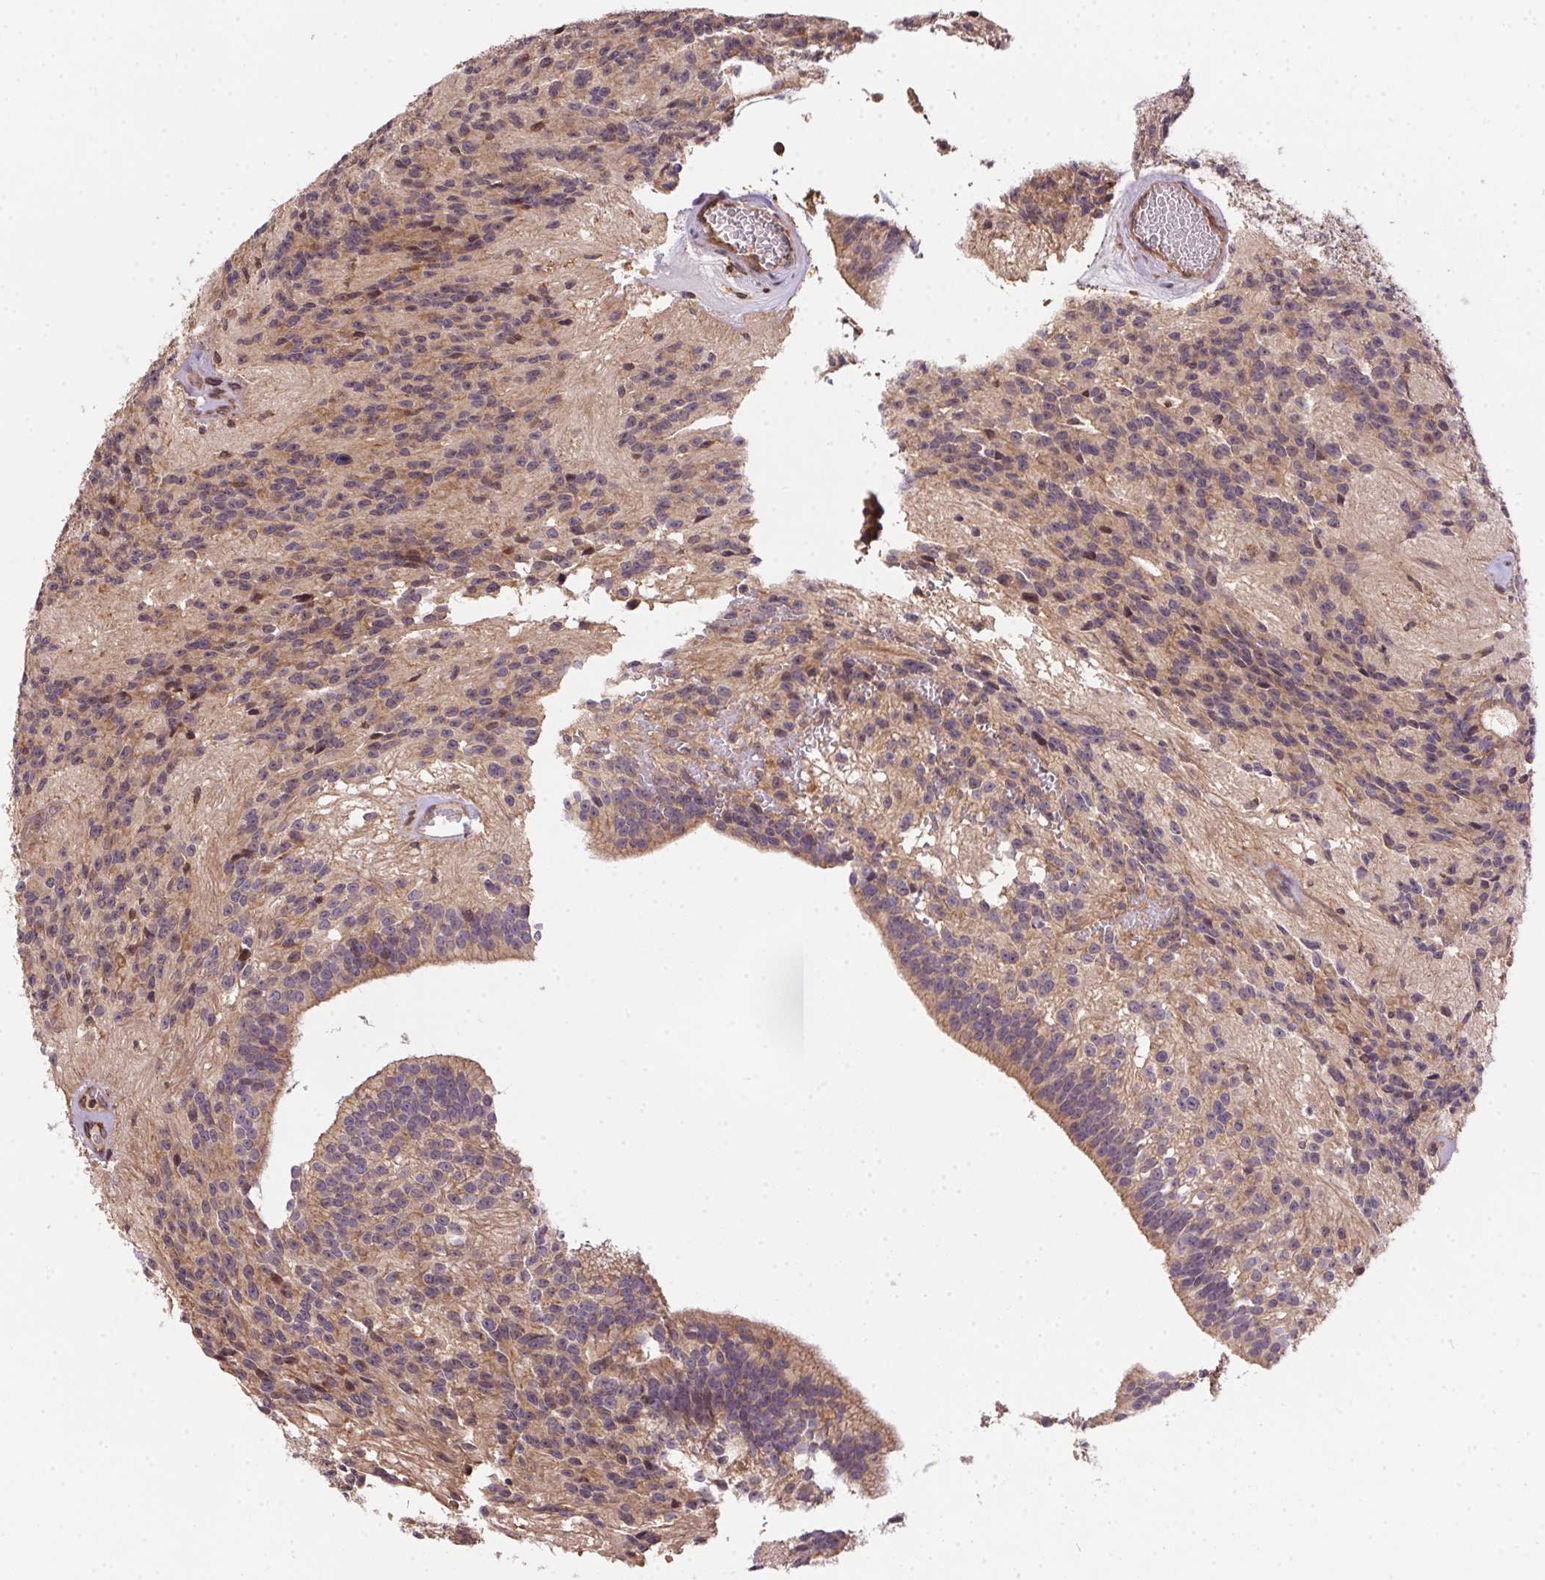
{"staining": {"intensity": "weak", "quantity": "<25%", "location": "cytoplasmic/membranous"}, "tissue": "glioma", "cell_type": "Tumor cells", "image_type": "cancer", "snomed": [{"axis": "morphology", "description": "Glioma, malignant, Low grade"}, {"axis": "topography", "description": "Brain"}], "caption": "Protein analysis of malignant low-grade glioma exhibits no significant expression in tumor cells.", "gene": "MEX3D", "patient": {"sex": "male", "age": 31}}